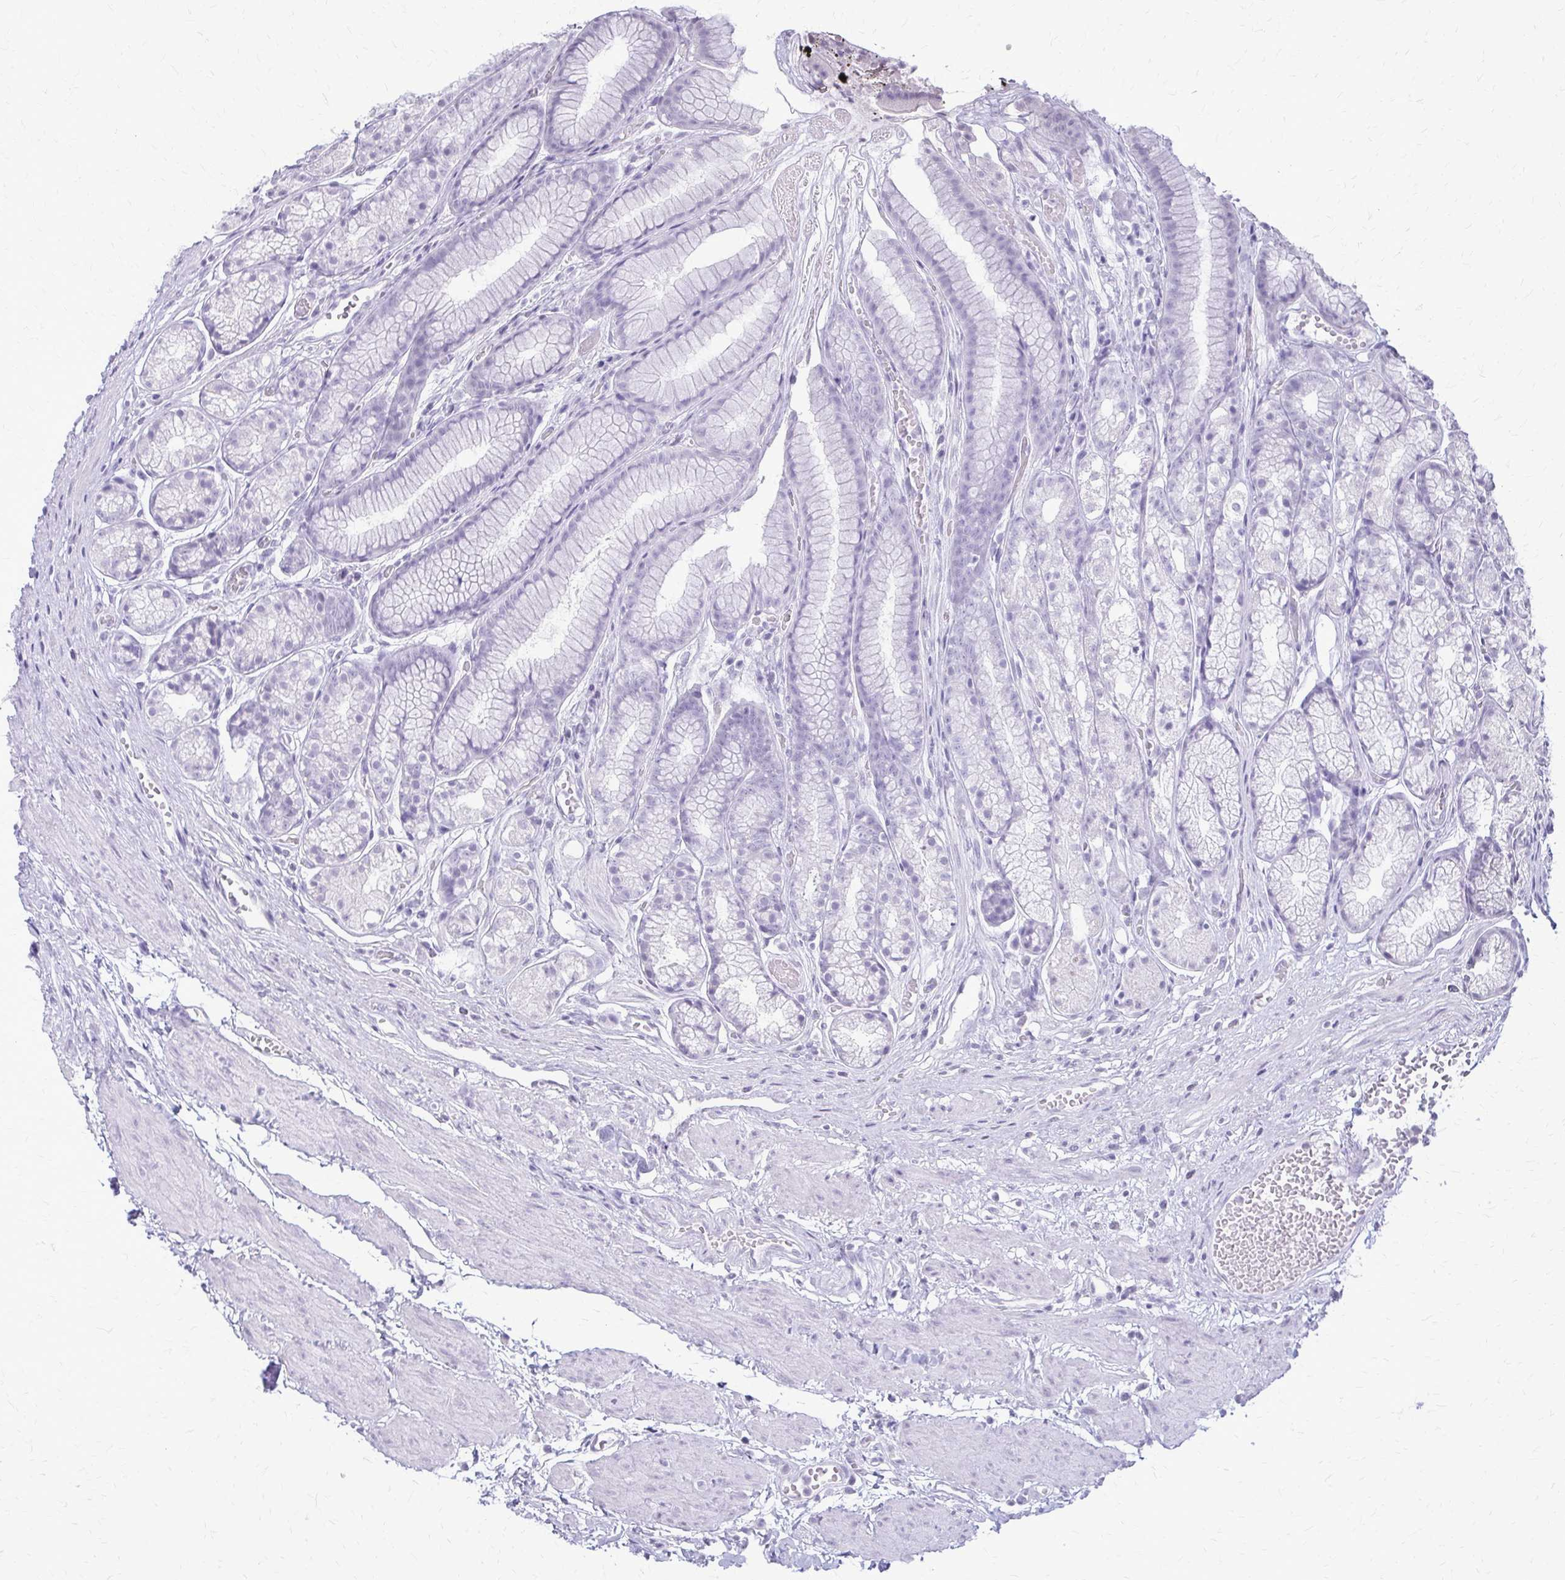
{"staining": {"intensity": "negative", "quantity": "none", "location": "none"}, "tissue": "stomach", "cell_type": "Glandular cells", "image_type": "normal", "snomed": [{"axis": "morphology", "description": "Normal tissue, NOS"}, {"axis": "topography", "description": "Smooth muscle"}, {"axis": "topography", "description": "Stomach"}], "caption": "Immunohistochemistry (IHC) of benign stomach exhibits no expression in glandular cells. The staining is performed using DAB (3,3'-diaminobenzidine) brown chromogen with nuclei counter-stained in using hematoxylin.", "gene": "KRT5", "patient": {"sex": "male", "age": 70}}